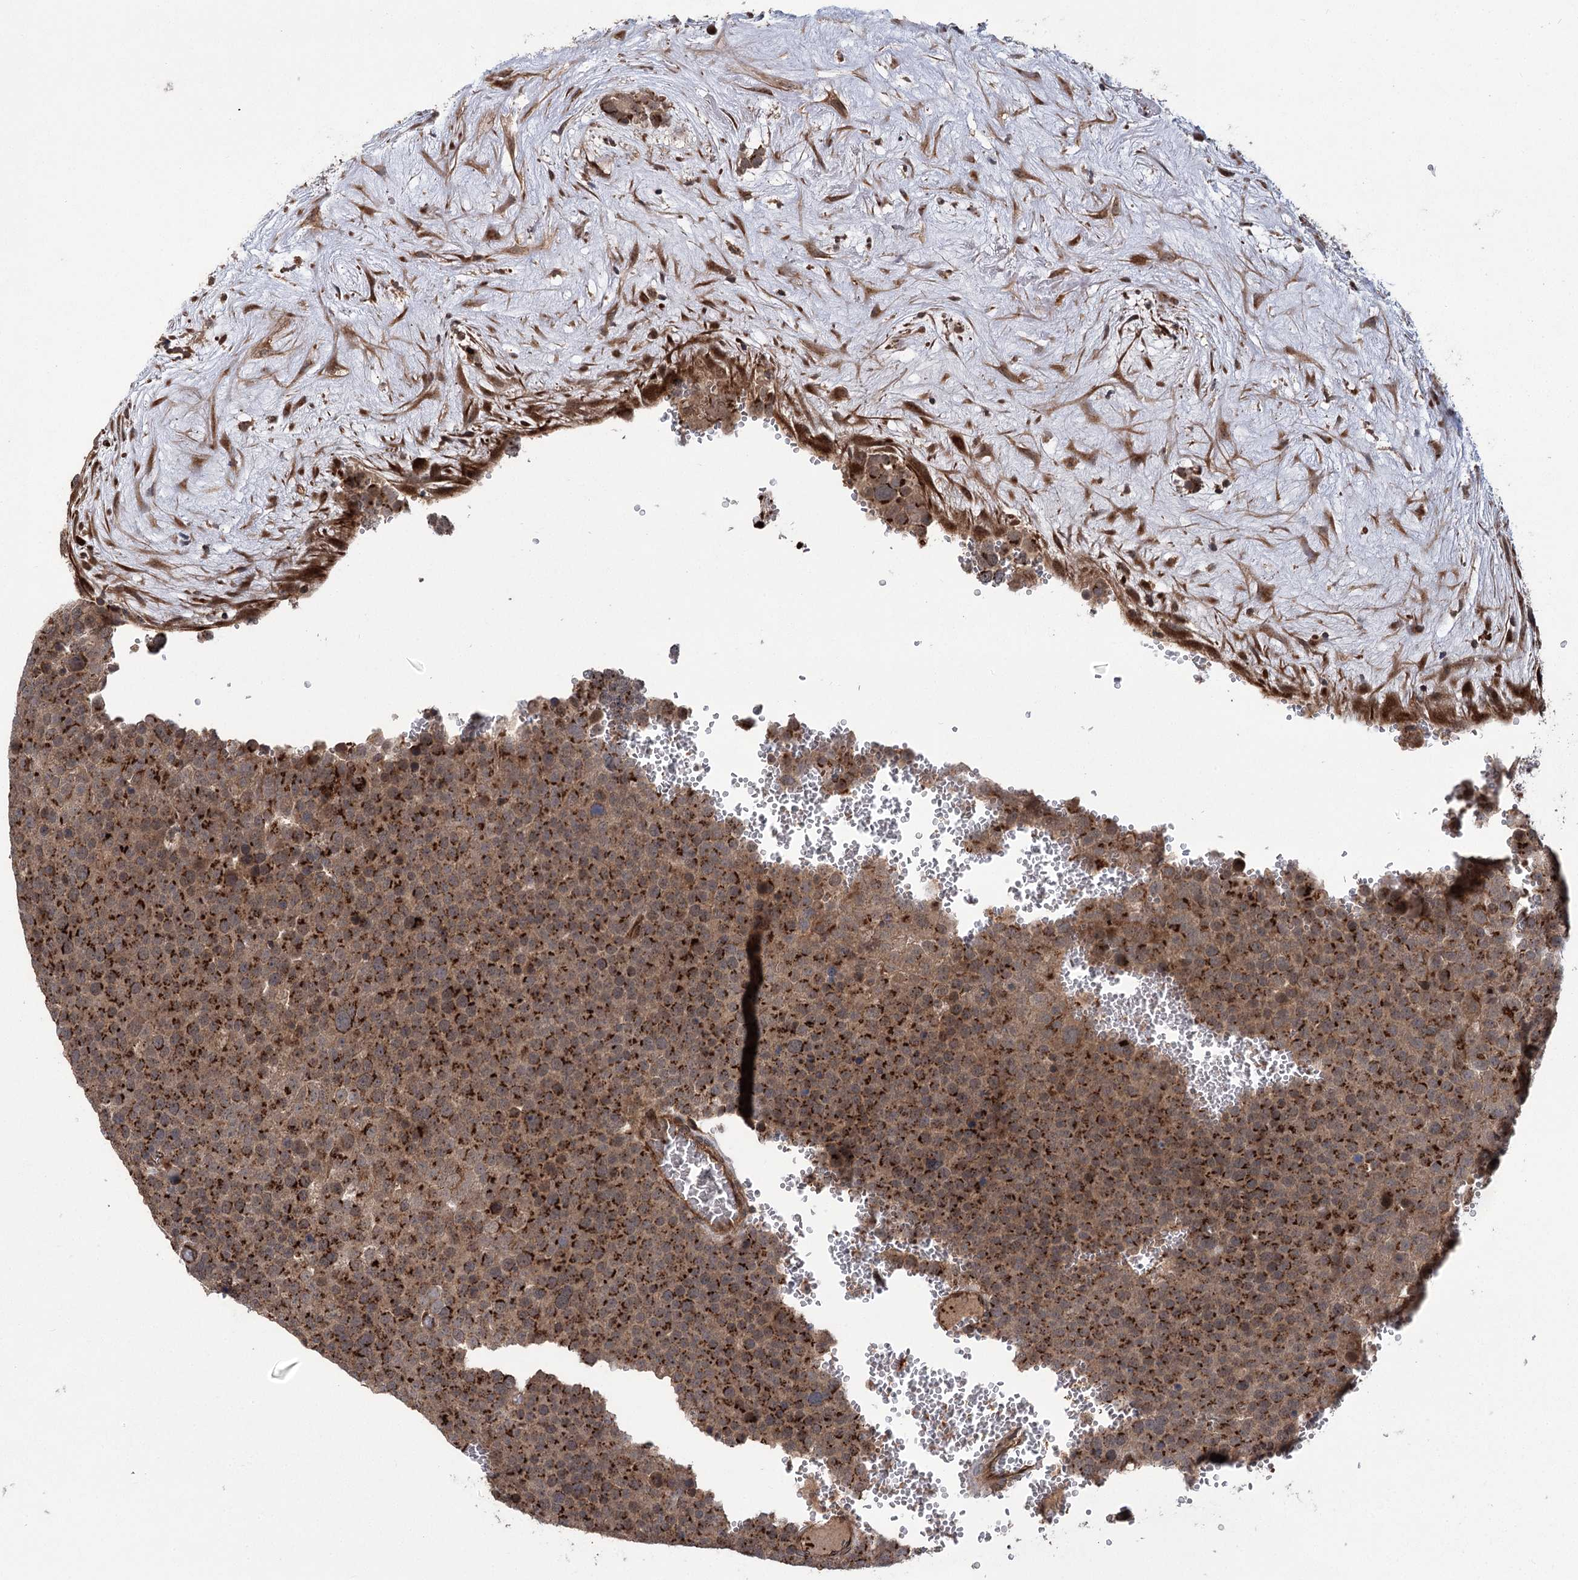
{"staining": {"intensity": "strong", "quantity": ">75%", "location": "cytoplasmic/membranous"}, "tissue": "testis cancer", "cell_type": "Tumor cells", "image_type": "cancer", "snomed": [{"axis": "morphology", "description": "Seminoma, NOS"}, {"axis": "topography", "description": "Testis"}], "caption": "This is an image of immunohistochemistry (IHC) staining of seminoma (testis), which shows strong expression in the cytoplasmic/membranous of tumor cells.", "gene": "CARD19", "patient": {"sex": "male", "age": 71}}